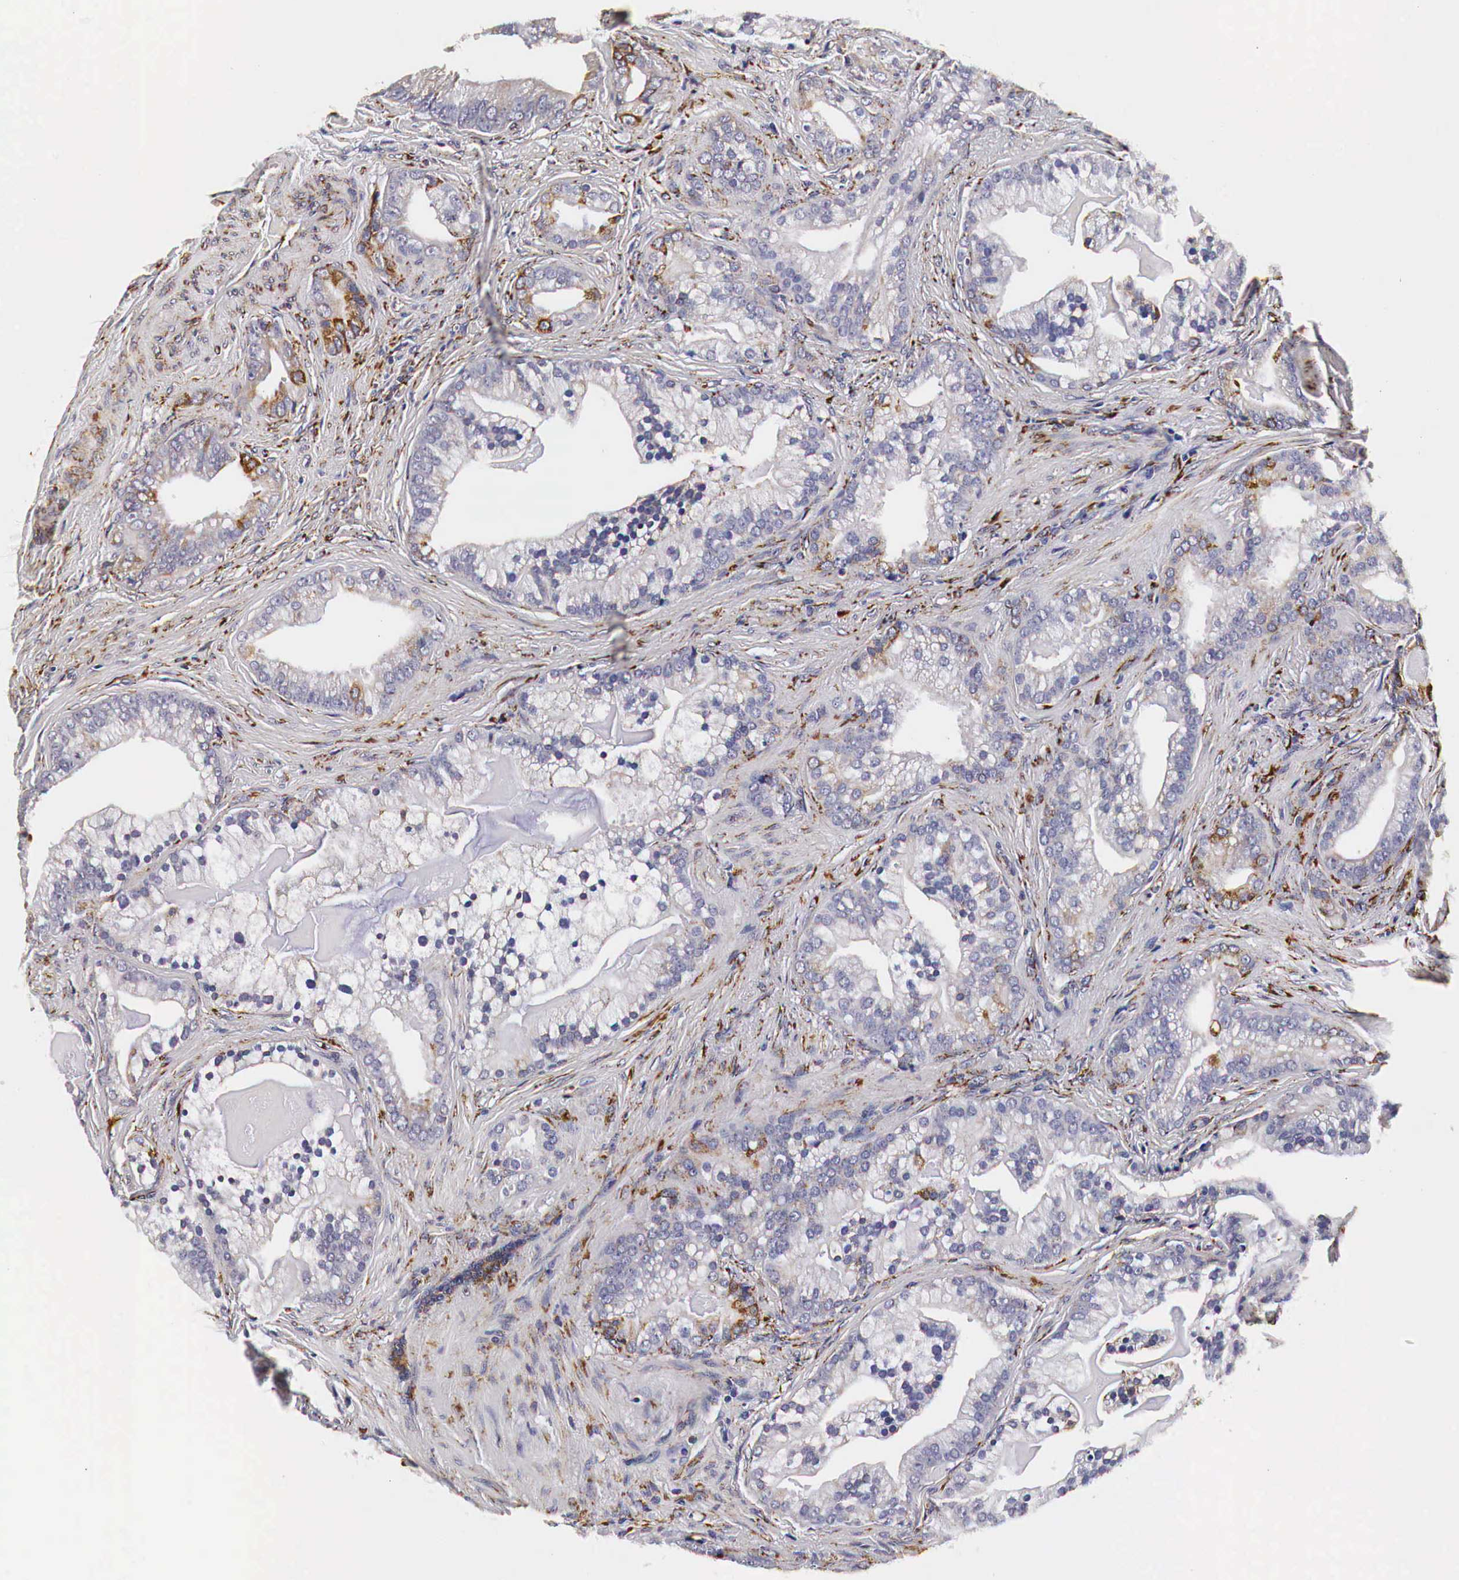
{"staining": {"intensity": "weak", "quantity": "<25%", "location": "cytoplasmic/membranous"}, "tissue": "prostate cancer", "cell_type": "Tumor cells", "image_type": "cancer", "snomed": [{"axis": "morphology", "description": "Adenocarcinoma, Low grade"}, {"axis": "topography", "description": "Prostate"}], "caption": "Immunohistochemical staining of prostate cancer demonstrates no significant staining in tumor cells.", "gene": "CKAP4", "patient": {"sex": "male", "age": 71}}